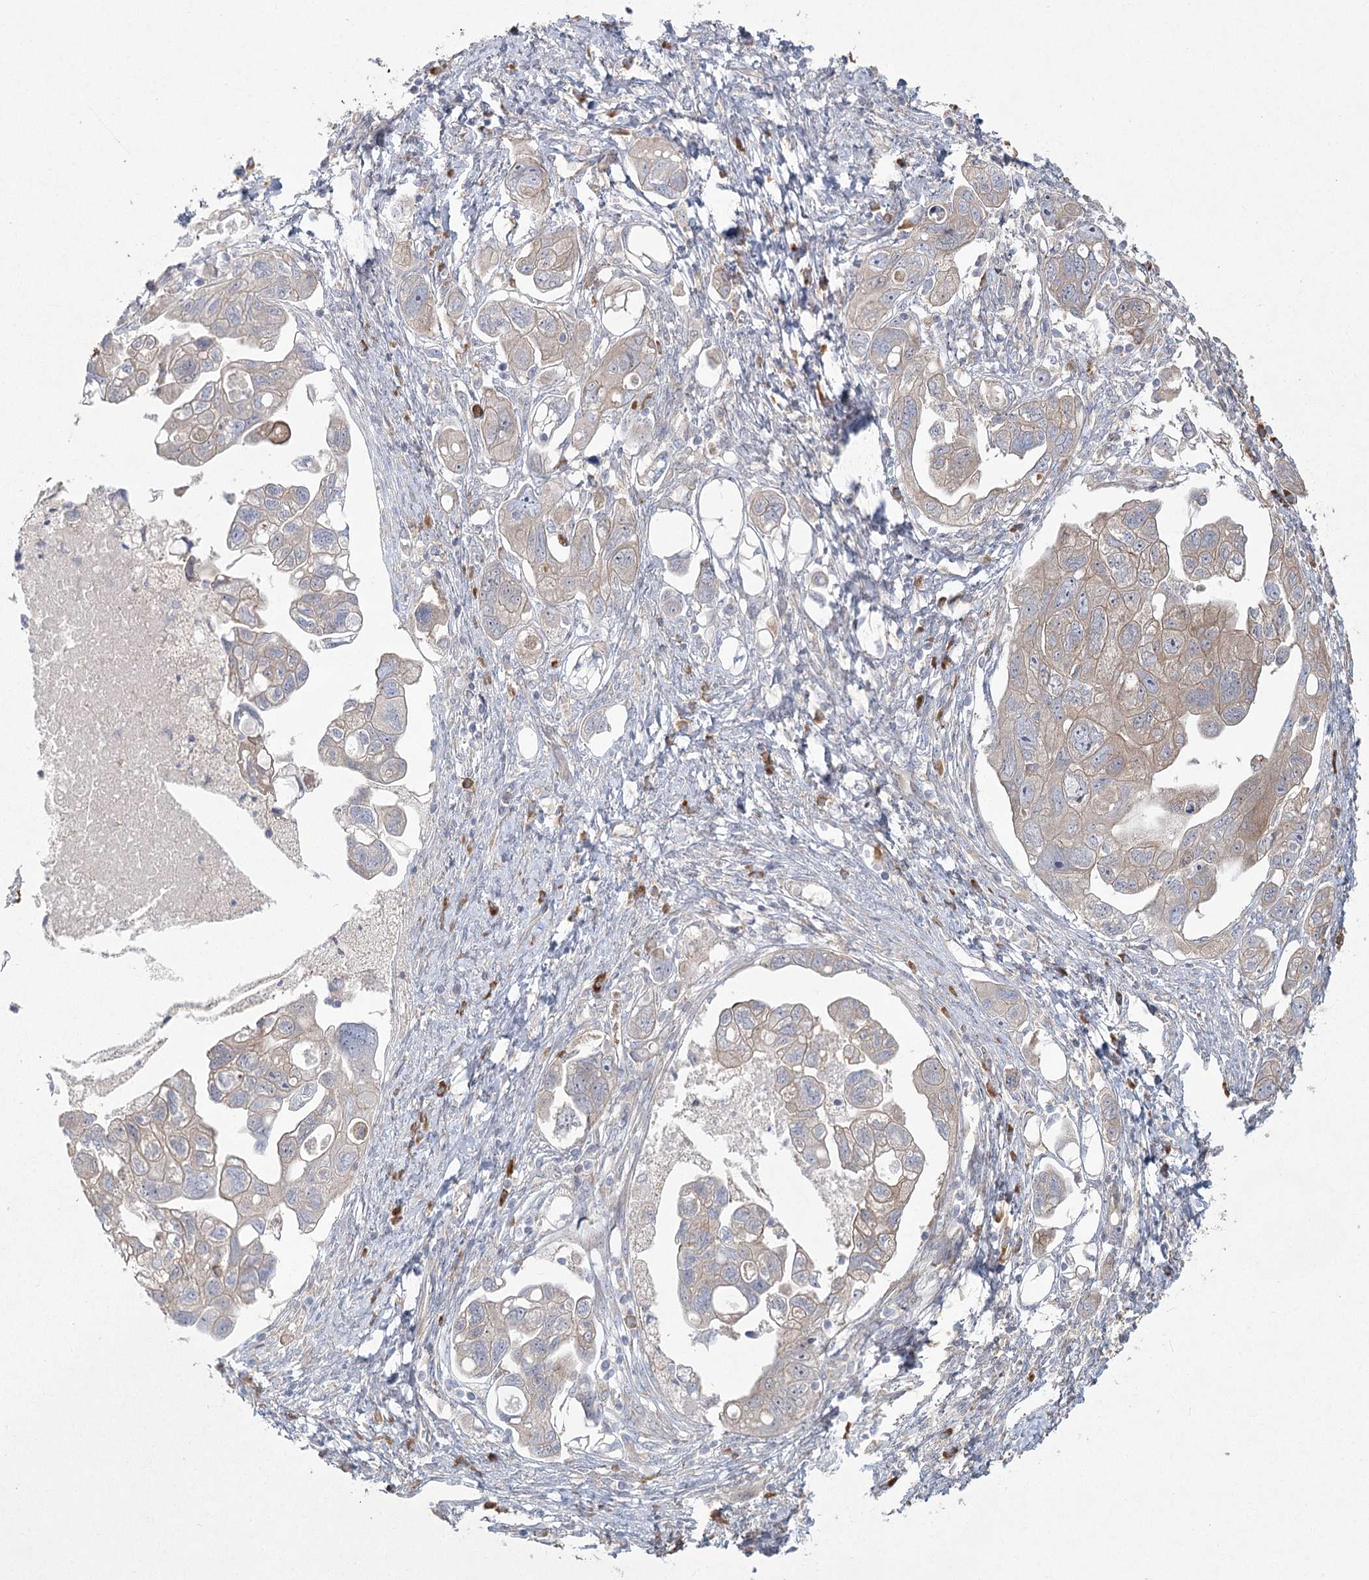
{"staining": {"intensity": "weak", "quantity": "25%-75%", "location": "cytoplasmic/membranous"}, "tissue": "ovarian cancer", "cell_type": "Tumor cells", "image_type": "cancer", "snomed": [{"axis": "morphology", "description": "Carcinoma, NOS"}, {"axis": "morphology", "description": "Cystadenocarcinoma, serous, NOS"}, {"axis": "topography", "description": "Ovary"}], "caption": "A brown stain labels weak cytoplasmic/membranous expression of a protein in human ovarian cancer (serous cystadenocarcinoma) tumor cells.", "gene": "CAMTA1", "patient": {"sex": "female", "age": 69}}